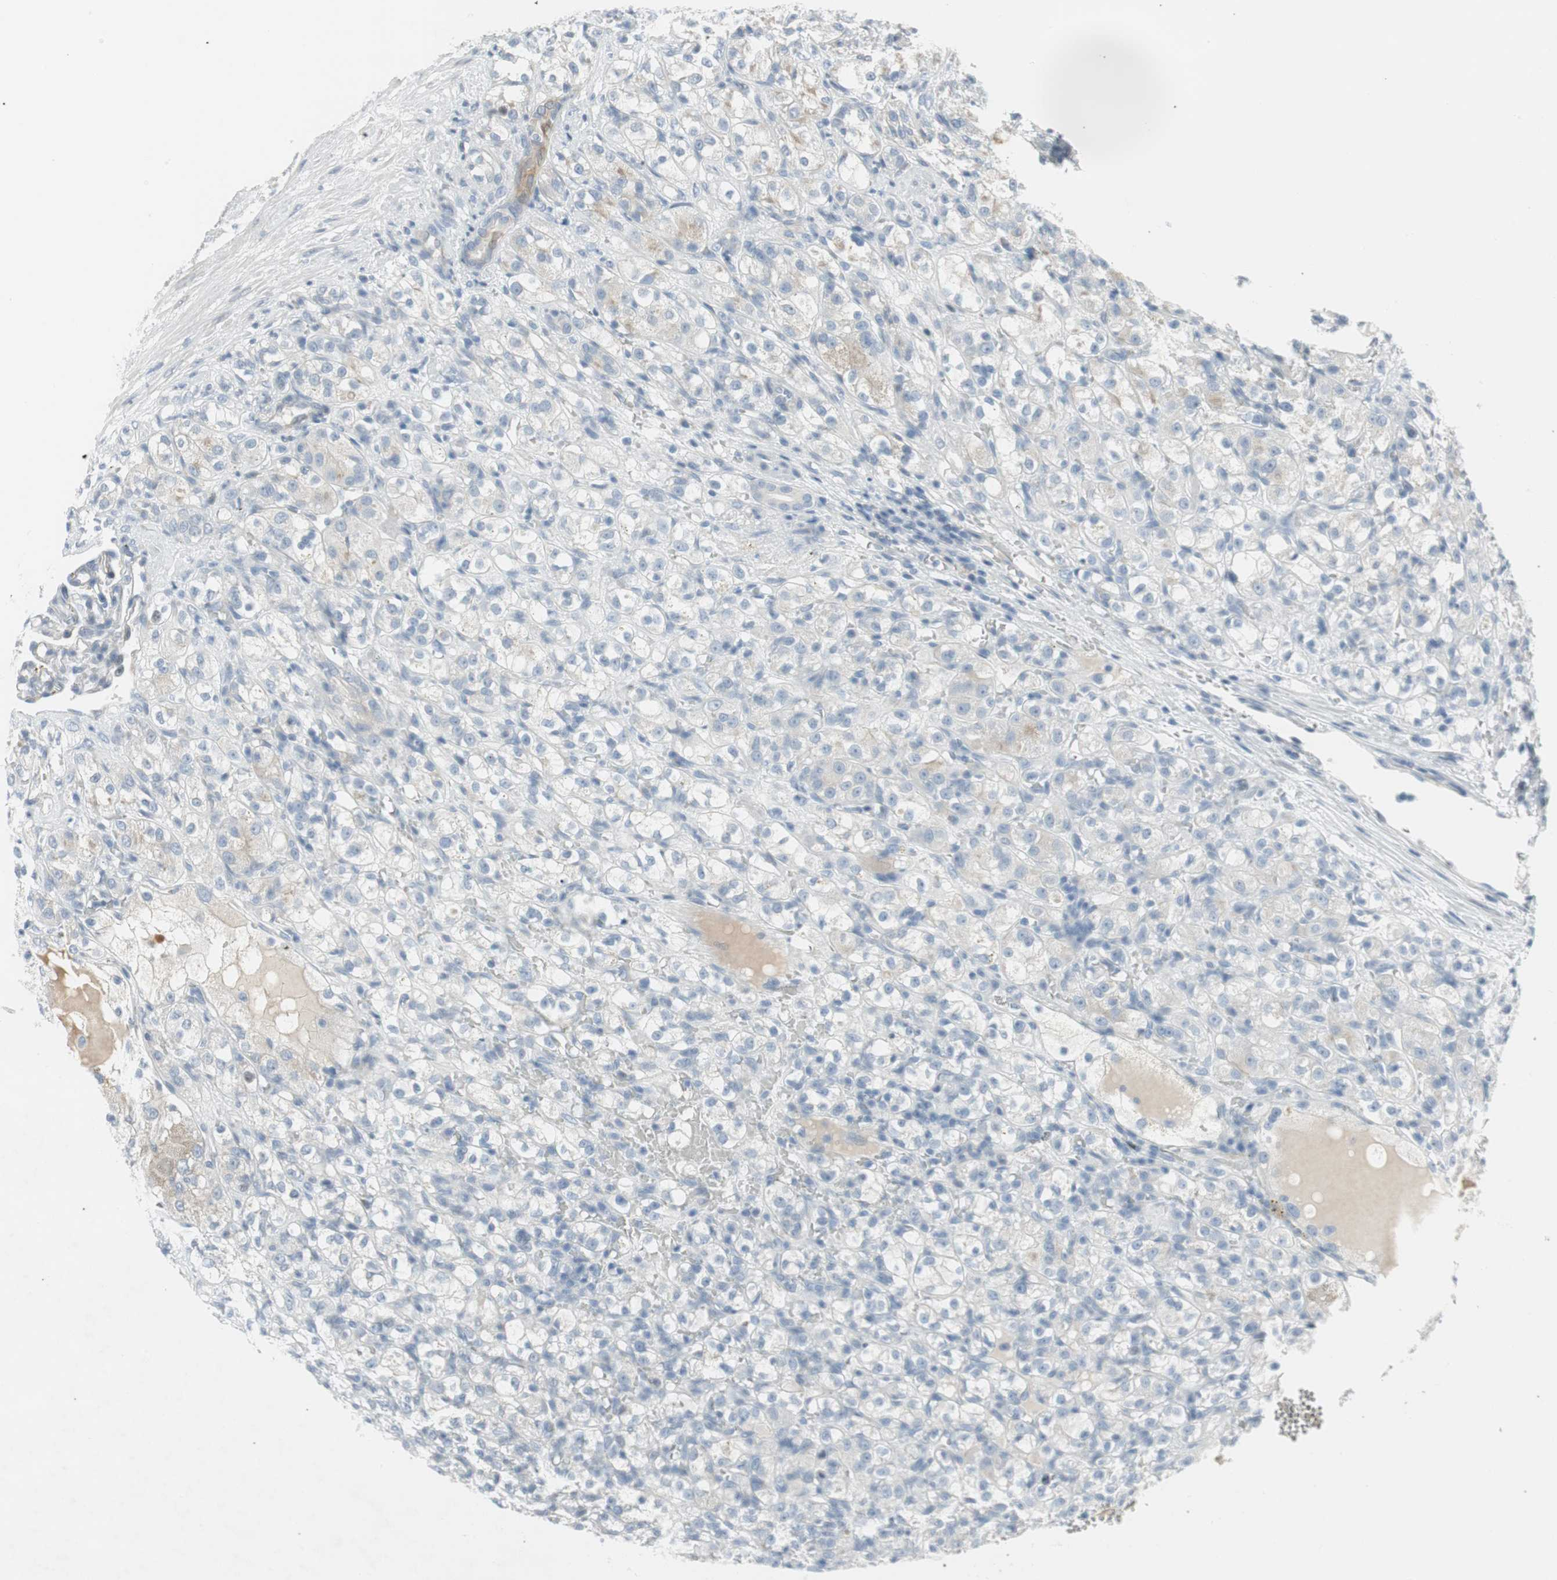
{"staining": {"intensity": "negative", "quantity": "none", "location": "none"}, "tissue": "renal cancer", "cell_type": "Tumor cells", "image_type": "cancer", "snomed": [{"axis": "morphology", "description": "Normal tissue, NOS"}, {"axis": "morphology", "description": "Adenocarcinoma, NOS"}, {"axis": "topography", "description": "Kidney"}], "caption": "Human renal adenocarcinoma stained for a protein using IHC demonstrates no positivity in tumor cells.", "gene": "AGR2", "patient": {"sex": "male", "age": 61}}